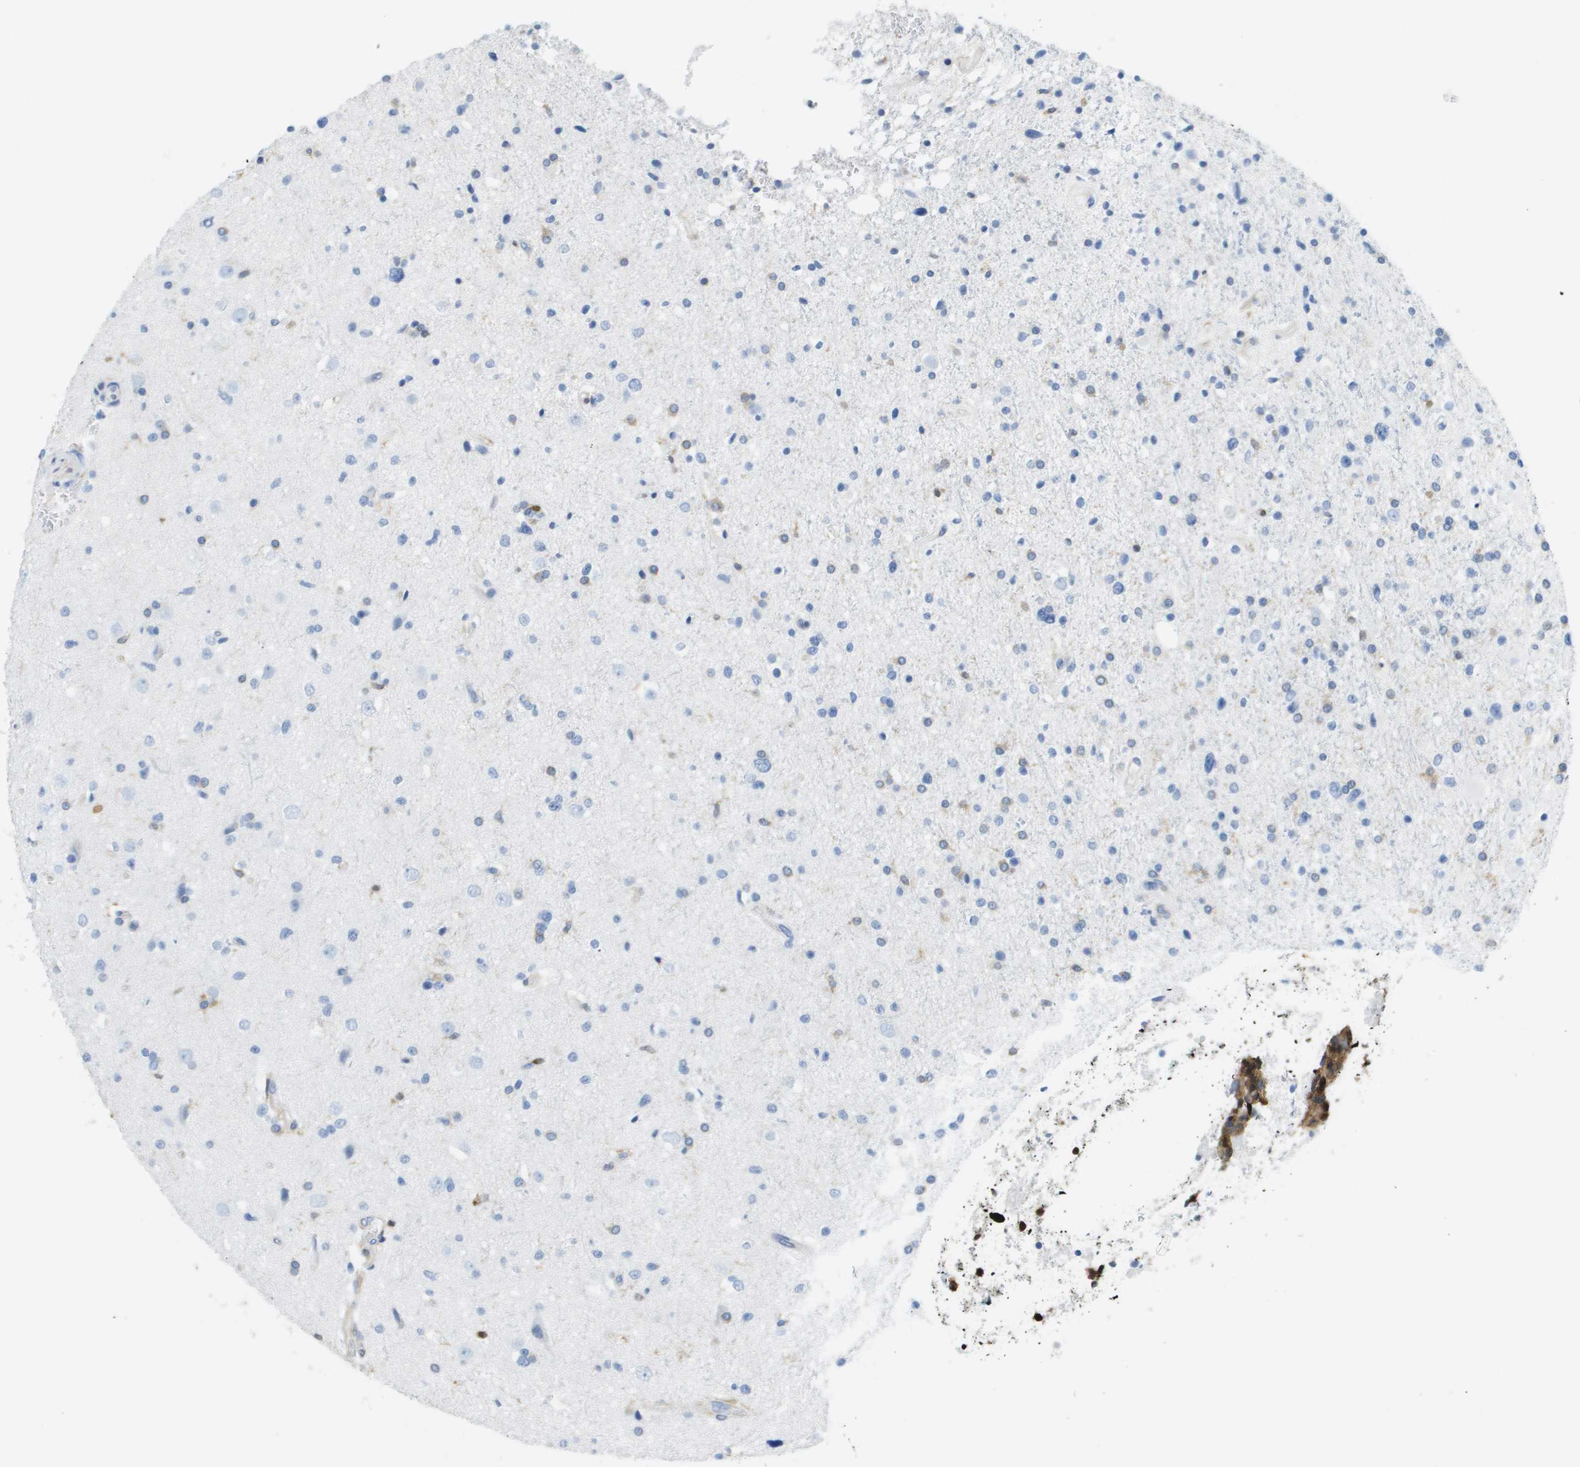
{"staining": {"intensity": "negative", "quantity": "none", "location": "none"}, "tissue": "glioma", "cell_type": "Tumor cells", "image_type": "cancer", "snomed": [{"axis": "morphology", "description": "Glioma, malignant, High grade"}, {"axis": "topography", "description": "Brain"}], "caption": "There is no significant expression in tumor cells of glioma.", "gene": "DOCK5", "patient": {"sex": "male", "age": 33}}